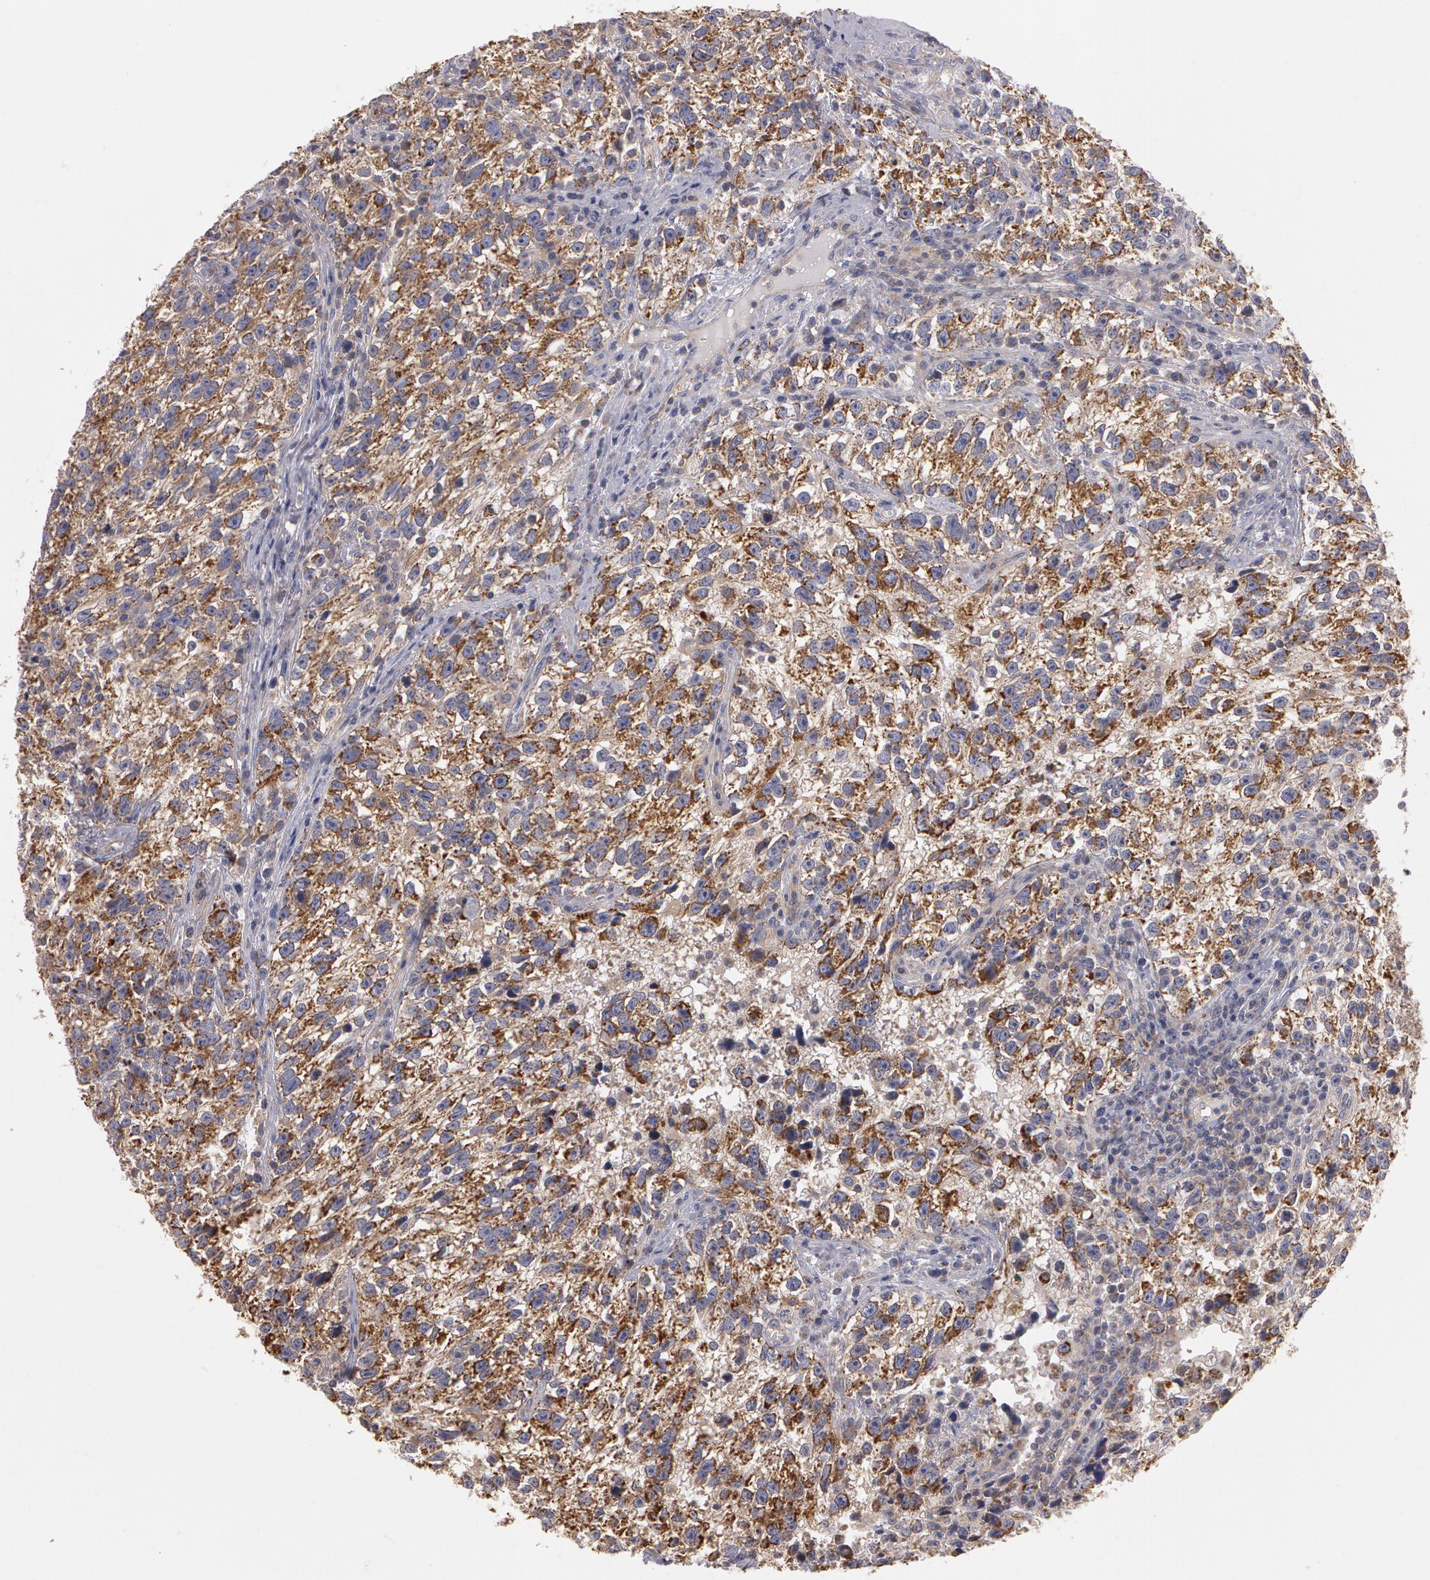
{"staining": {"intensity": "moderate", "quantity": "25%-75%", "location": "cytoplasmic/membranous"}, "tissue": "testis cancer", "cell_type": "Tumor cells", "image_type": "cancer", "snomed": [{"axis": "morphology", "description": "Seminoma, NOS"}, {"axis": "topography", "description": "Testis"}], "caption": "A brown stain labels moderate cytoplasmic/membranous expression of a protein in seminoma (testis) tumor cells. The staining was performed using DAB, with brown indicating positive protein expression. Nuclei are stained blue with hematoxylin.", "gene": "NEK9", "patient": {"sex": "male", "age": 38}}